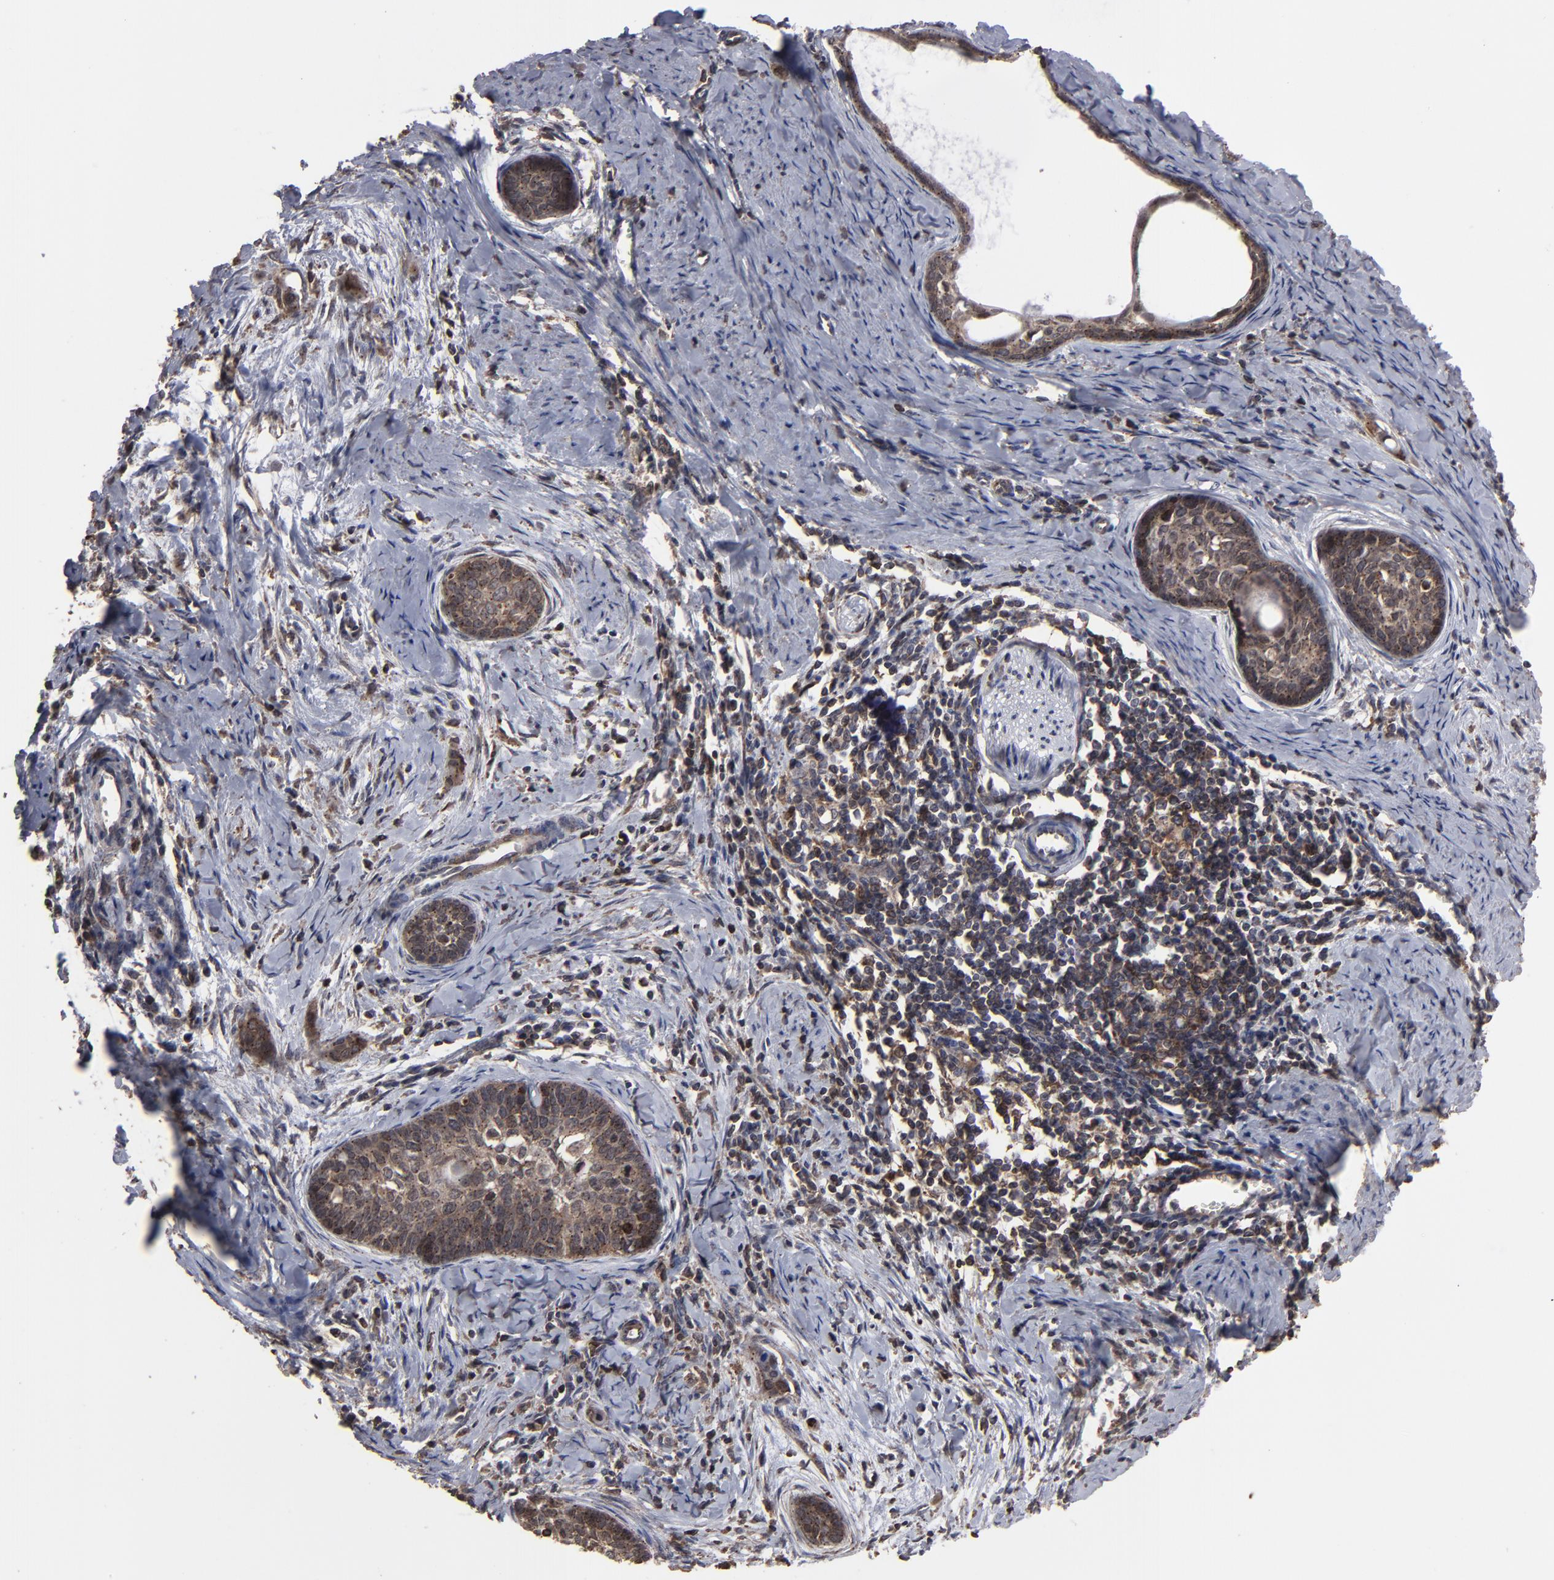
{"staining": {"intensity": "moderate", "quantity": ">75%", "location": "cytoplasmic/membranous,nuclear"}, "tissue": "cervical cancer", "cell_type": "Tumor cells", "image_type": "cancer", "snomed": [{"axis": "morphology", "description": "Squamous cell carcinoma, NOS"}, {"axis": "topography", "description": "Cervix"}], "caption": "Tumor cells show medium levels of moderate cytoplasmic/membranous and nuclear expression in about >75% of cells in human cervical cancer (squamous cell carcinoma). Nuclei are stained in blue.", "gene": "KIAA2026", "patient": {"sex": "female", "age": 33}}